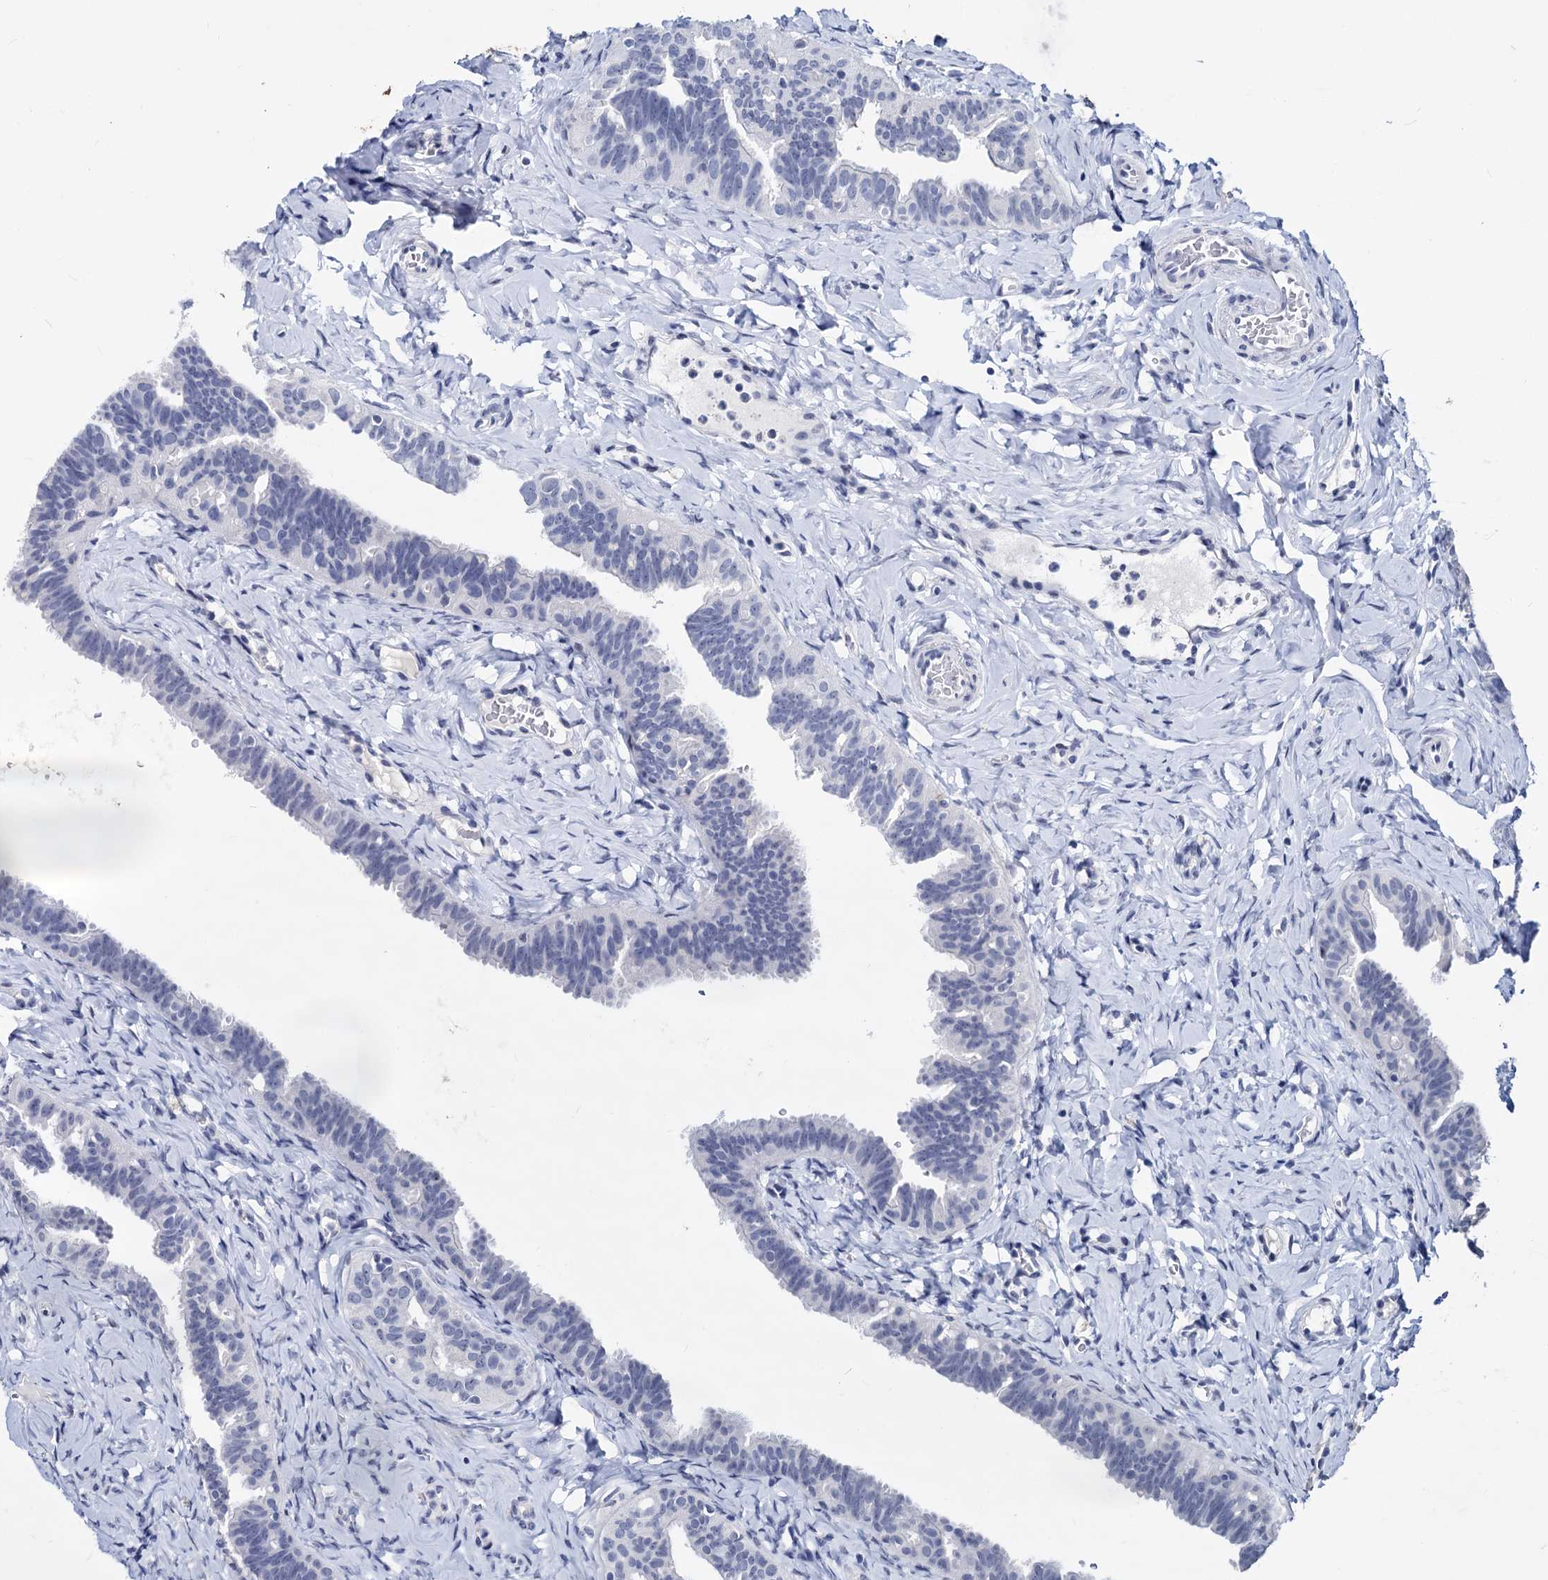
{"staining": {"intensity": "negative", "quantity": "none", "location": "none"}, "tissue": "fallopian tube", "cell_type": "Glandular cells", "image_type": "normal", "snomed": [{"axis": "morphology", "description": "Normal tissue, NOS"}, {"axis": "topography", "description": "Fallopian tube"}], "caption": "An IHC photomicrograph of benign fallopian tube is shown. There is no staining in glandular cells of fallopian tube.", "gene": "MAGEA4", "patient": {"sex": "female", "age": 65}}